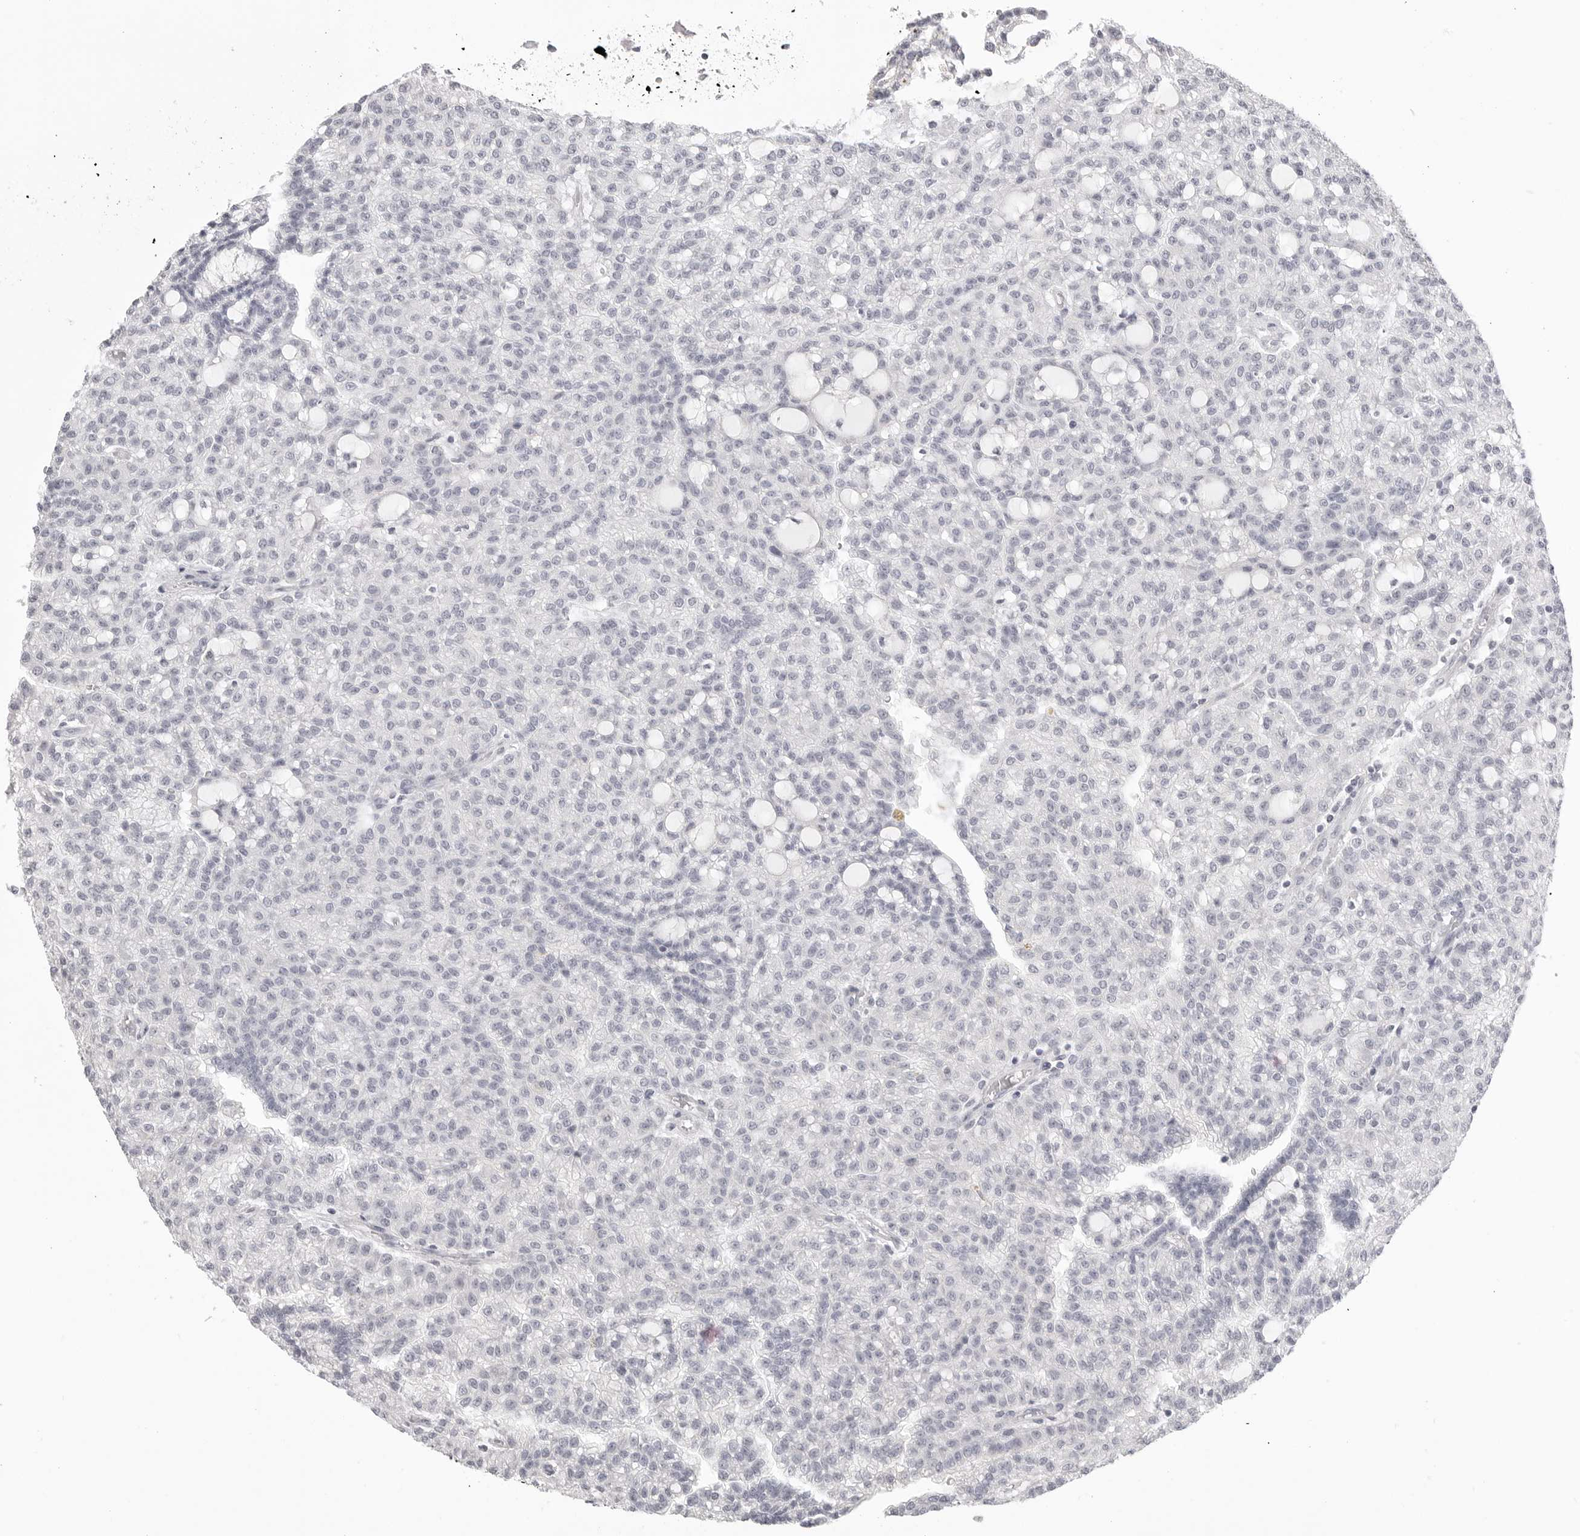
{"staining": {"intensity": "negative", "quantity": "none", "location": "none"}, "tissue": "renal cancer", "cell_type": "Tumor cells", "image_type": "cancer", "snomed": [{"axis": "morphology", "description": "Adenocarcinoma, NOS"}, {"axis": "topography", "description": "Kidney"}], "caption": "The photomicrograph reveals no staining of tumor cells in renal cancer (adenocarcinoma).", "gene": "HMGCS2", "patient": {"sex": "male", "age": 63}}